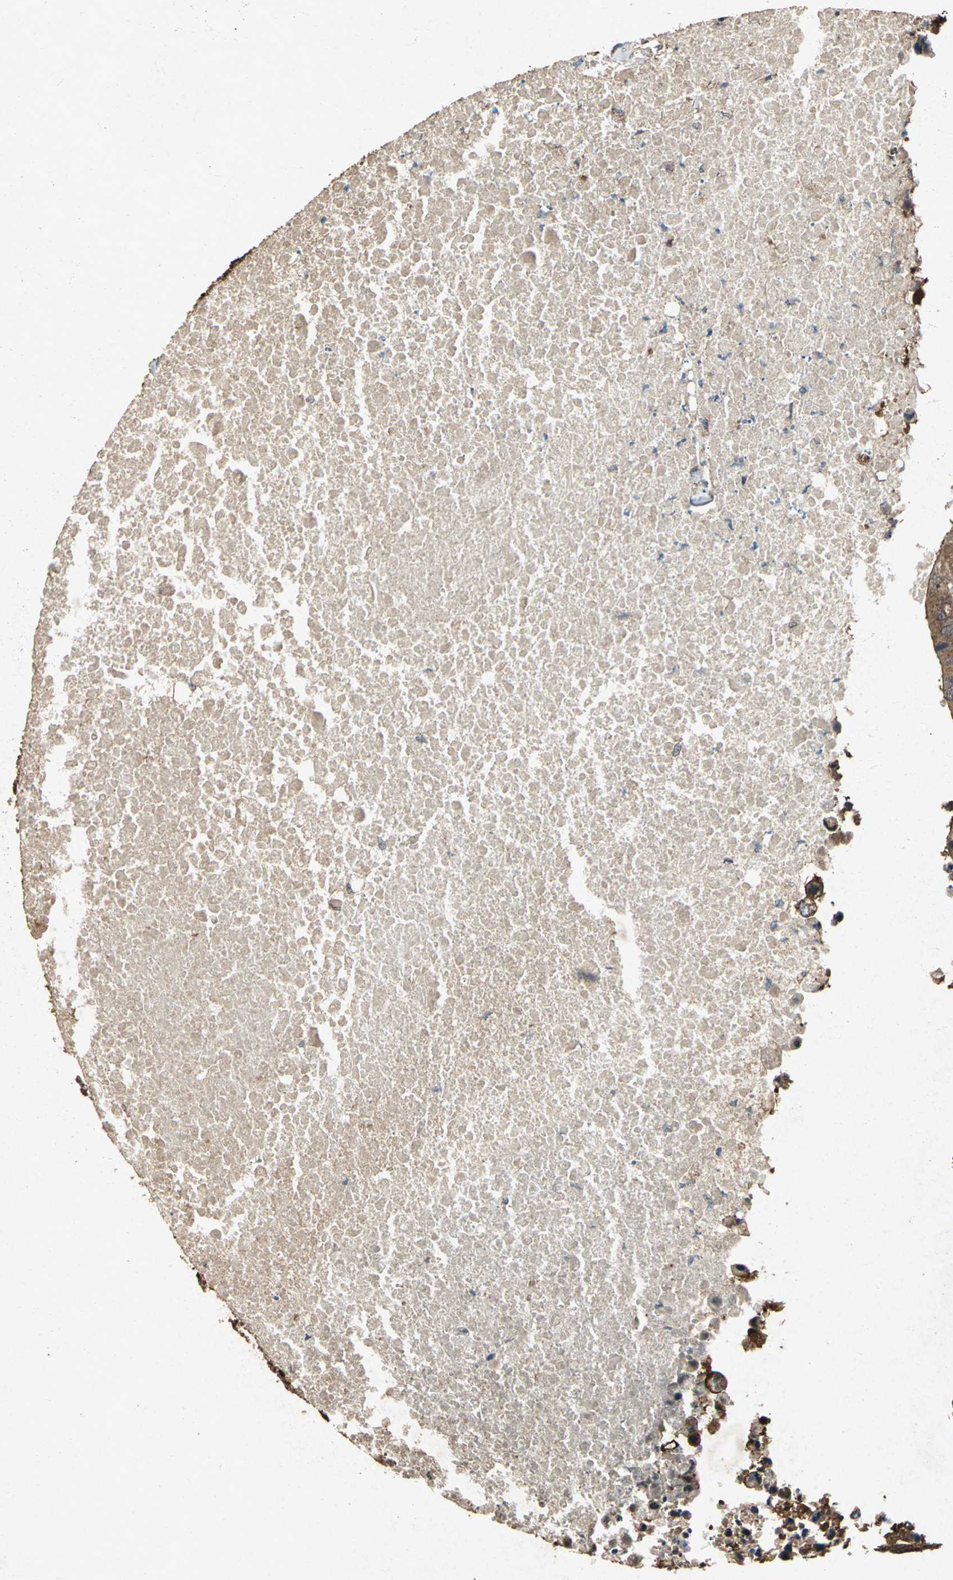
{"staining": {"intensity": "strong", "quantity": ">75%", "location": "cytoplasmic/membranous"}, "tissue": "colorectal cancer", "cell_type": "Tumor cells", "image_type": "cancer", "snomed": [{"axis": "morphology", "description": "Adenocarcinoma, NOS"}, {"axis": "topography", "description": "Colon"}], "caption": "Strong cytoplasmic/membranous expression is identified in approximately >75% of tumor cells in colorectal cancer.", "gene": "HSP90AB1", "patient": {"sex": "male", "age": 71}}